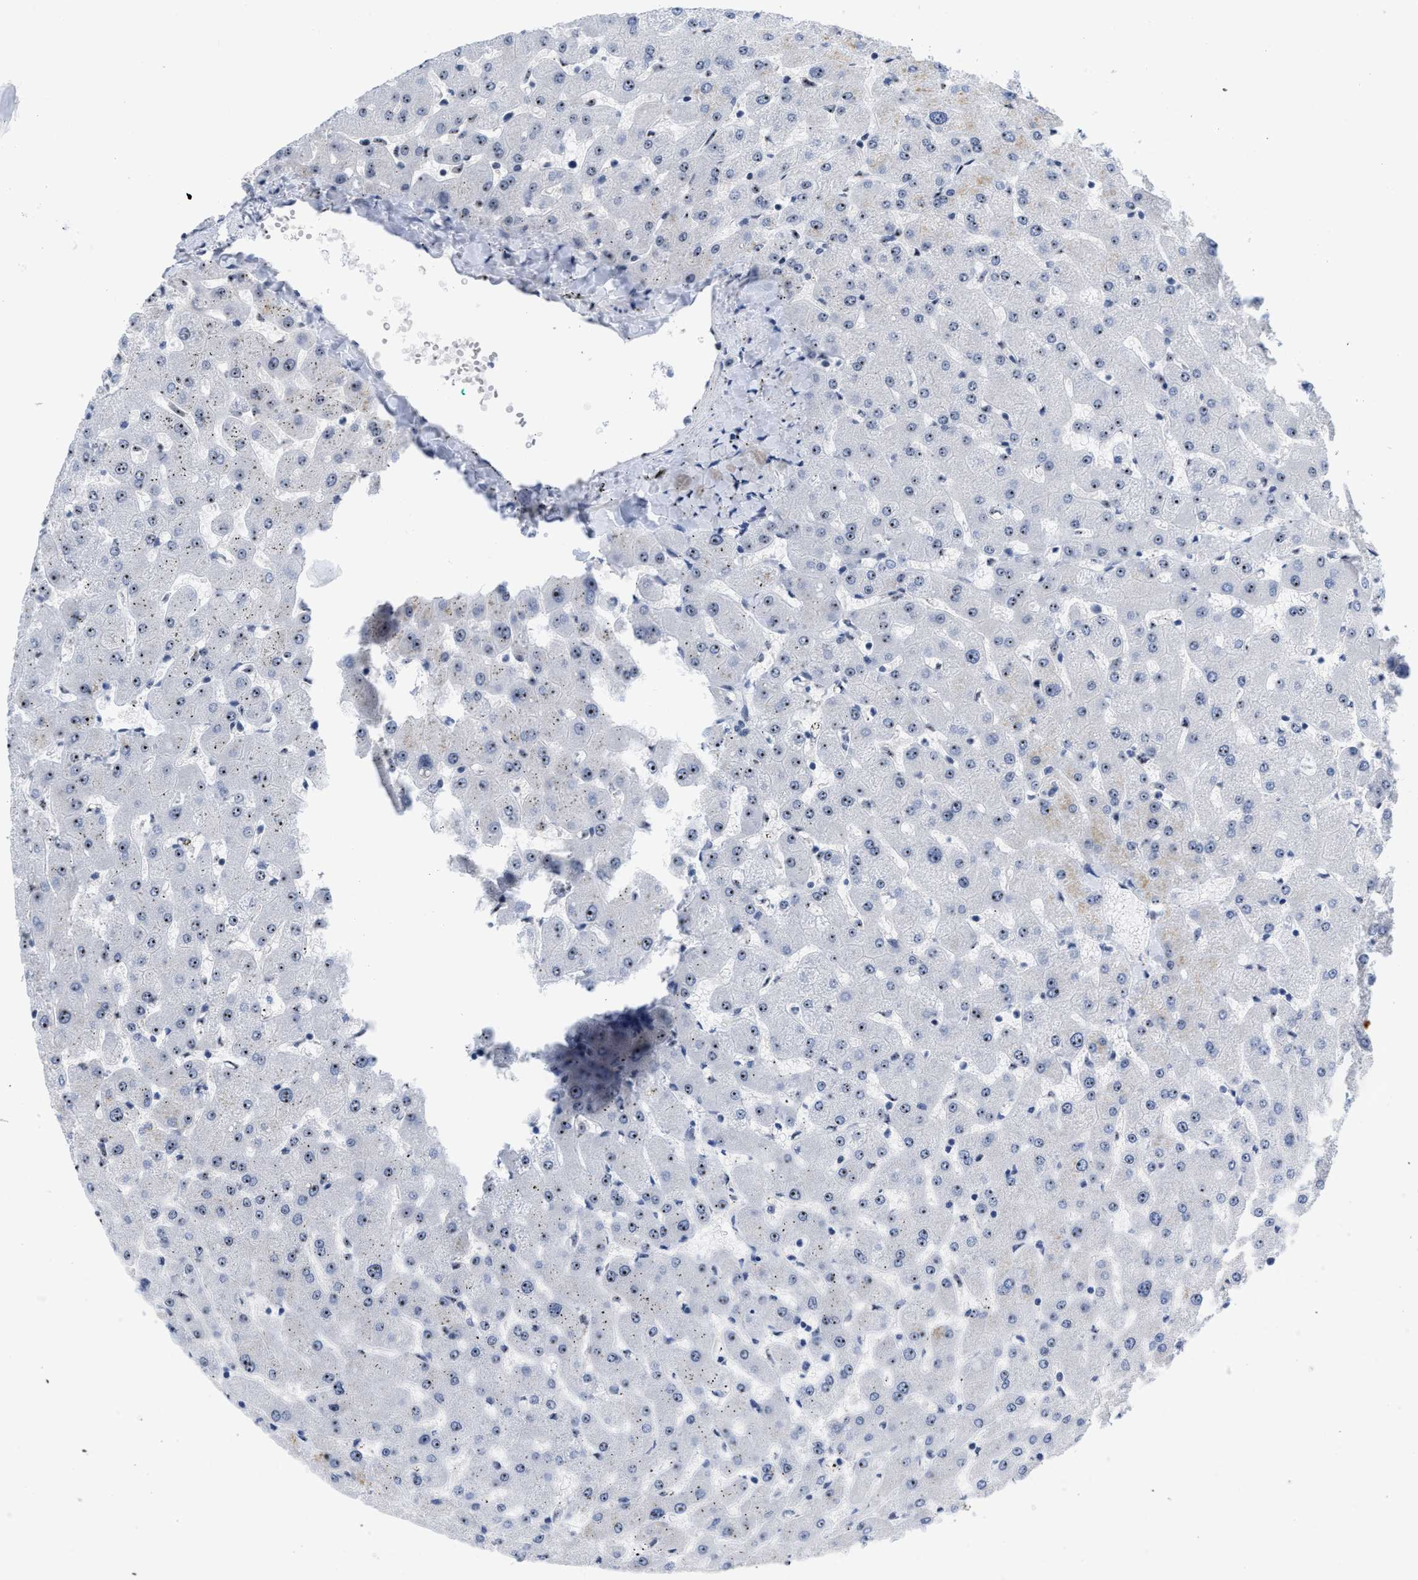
{"staining": {"intensity": "moderate", "quantity": "25%-75%", "location": "nuclear"}, "tissue": "liver", "cell_type": "Hepatocytes", "image_type": "normal", "snomed": [{"axis": "morphology", "description": "Normal tissue, NOS"}, {"axis": "topography", "description": "Liver"}], "caption": "The micrograph displays immunohistochemical staining of benign liver. There is moderate nuclear expression is appreciated in approximately 25%-75% of hepatocytes.", "gene": "NOP58", "patient": {"sex": "female", "age": 63}}